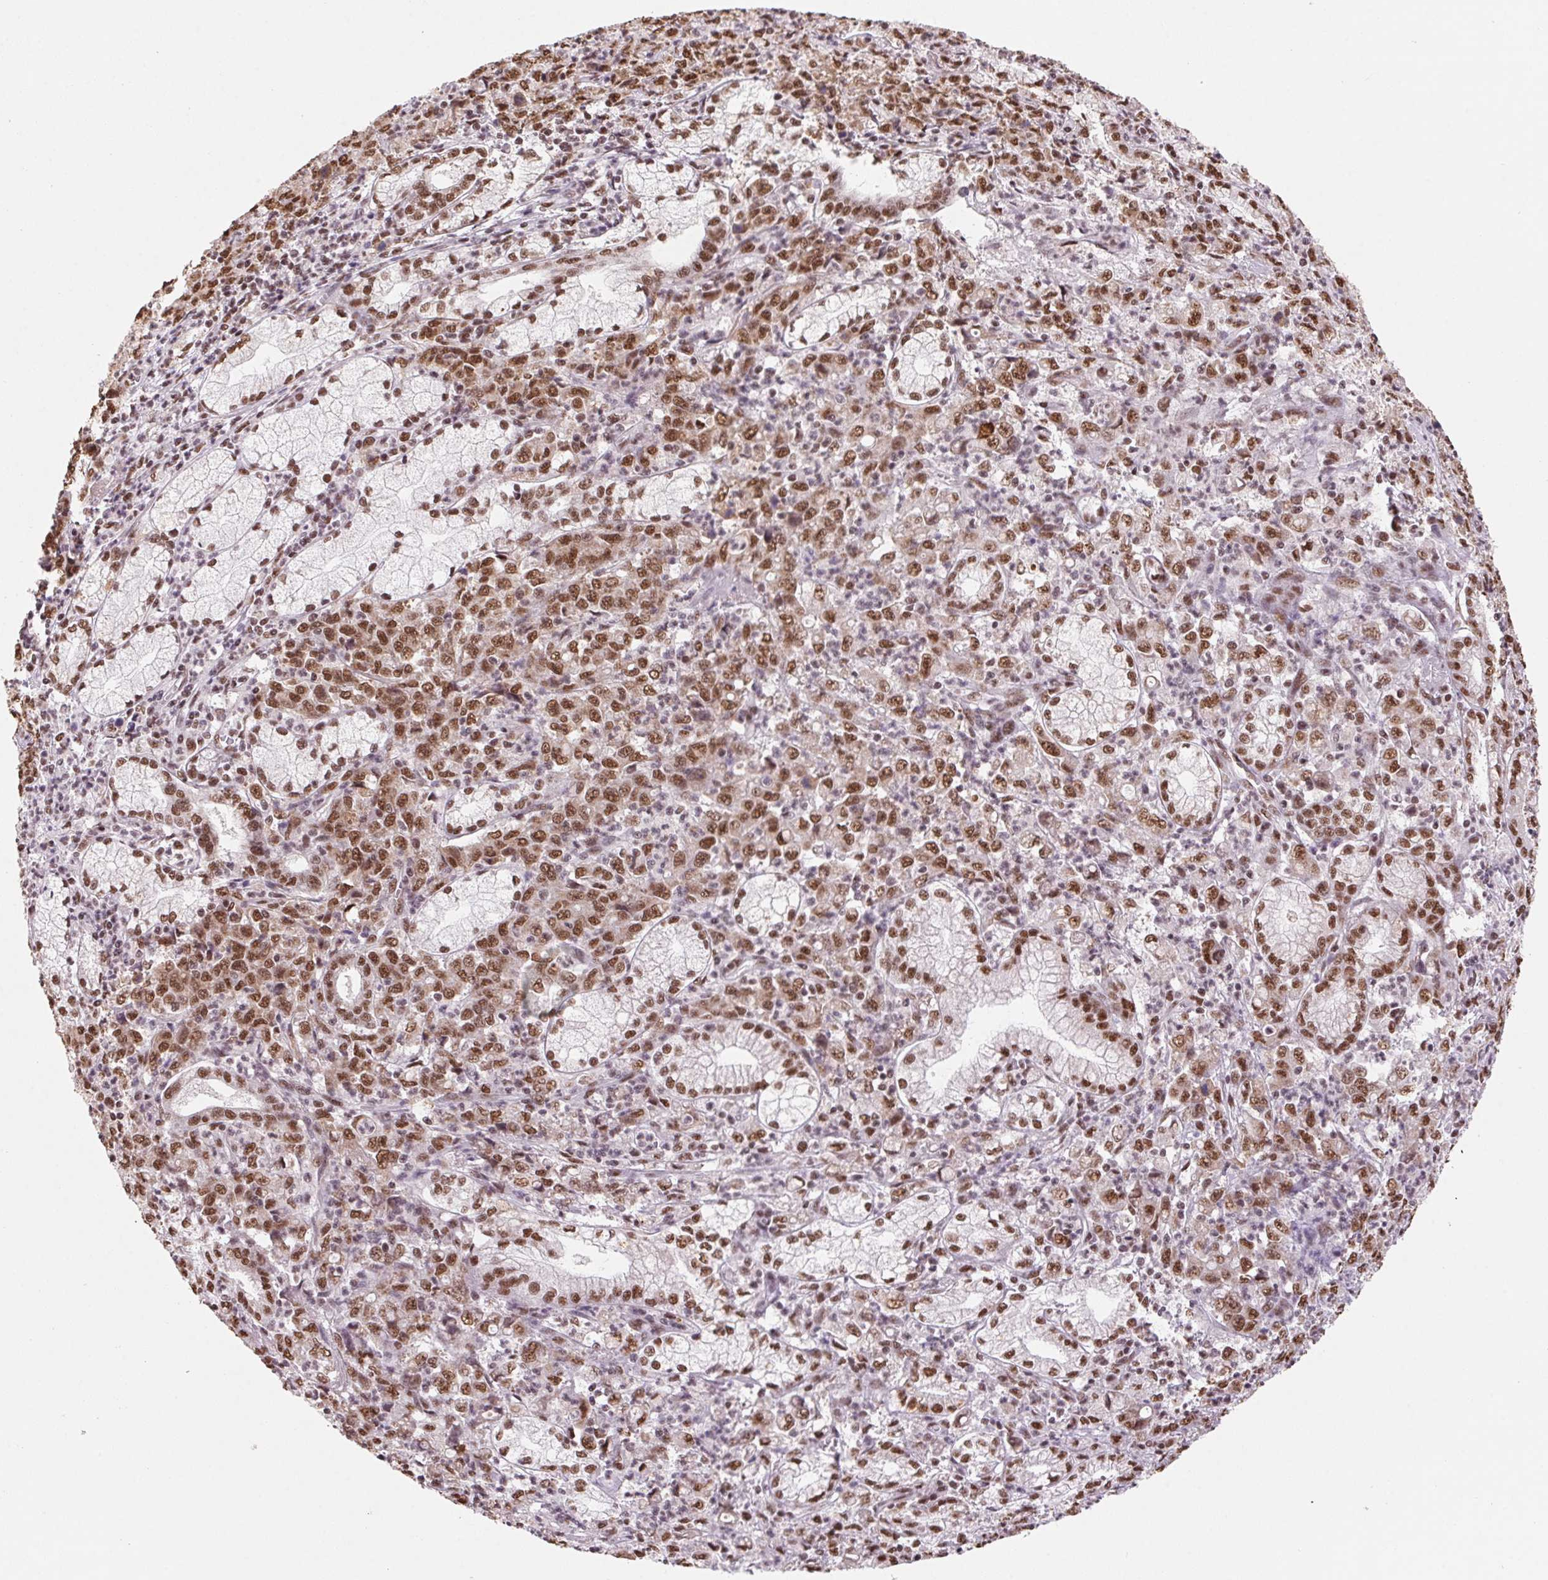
{"staining": {"intensity": "moderate", "quantity": ">75%", "location": "nuclear"}, "tissue": "stomach cancer", "cell_type": "Tumor cells", "image_type": "cancer", "snomed": [{"axis": "morphology", "description": "Adenocarcinoma, NOS"}, {"axis": "topography", "description": "Stomach, lower"}], "caption": "Stomach cancer (adenocarcinoma) tissue exhibits moderate nuclear expression in approximately >75% of tumor cells (brown staining indicates protein expression, while blue staining denotes nuclei).", "gene": "SNRPG", "patient": {"sex": "female", "age": 71}}